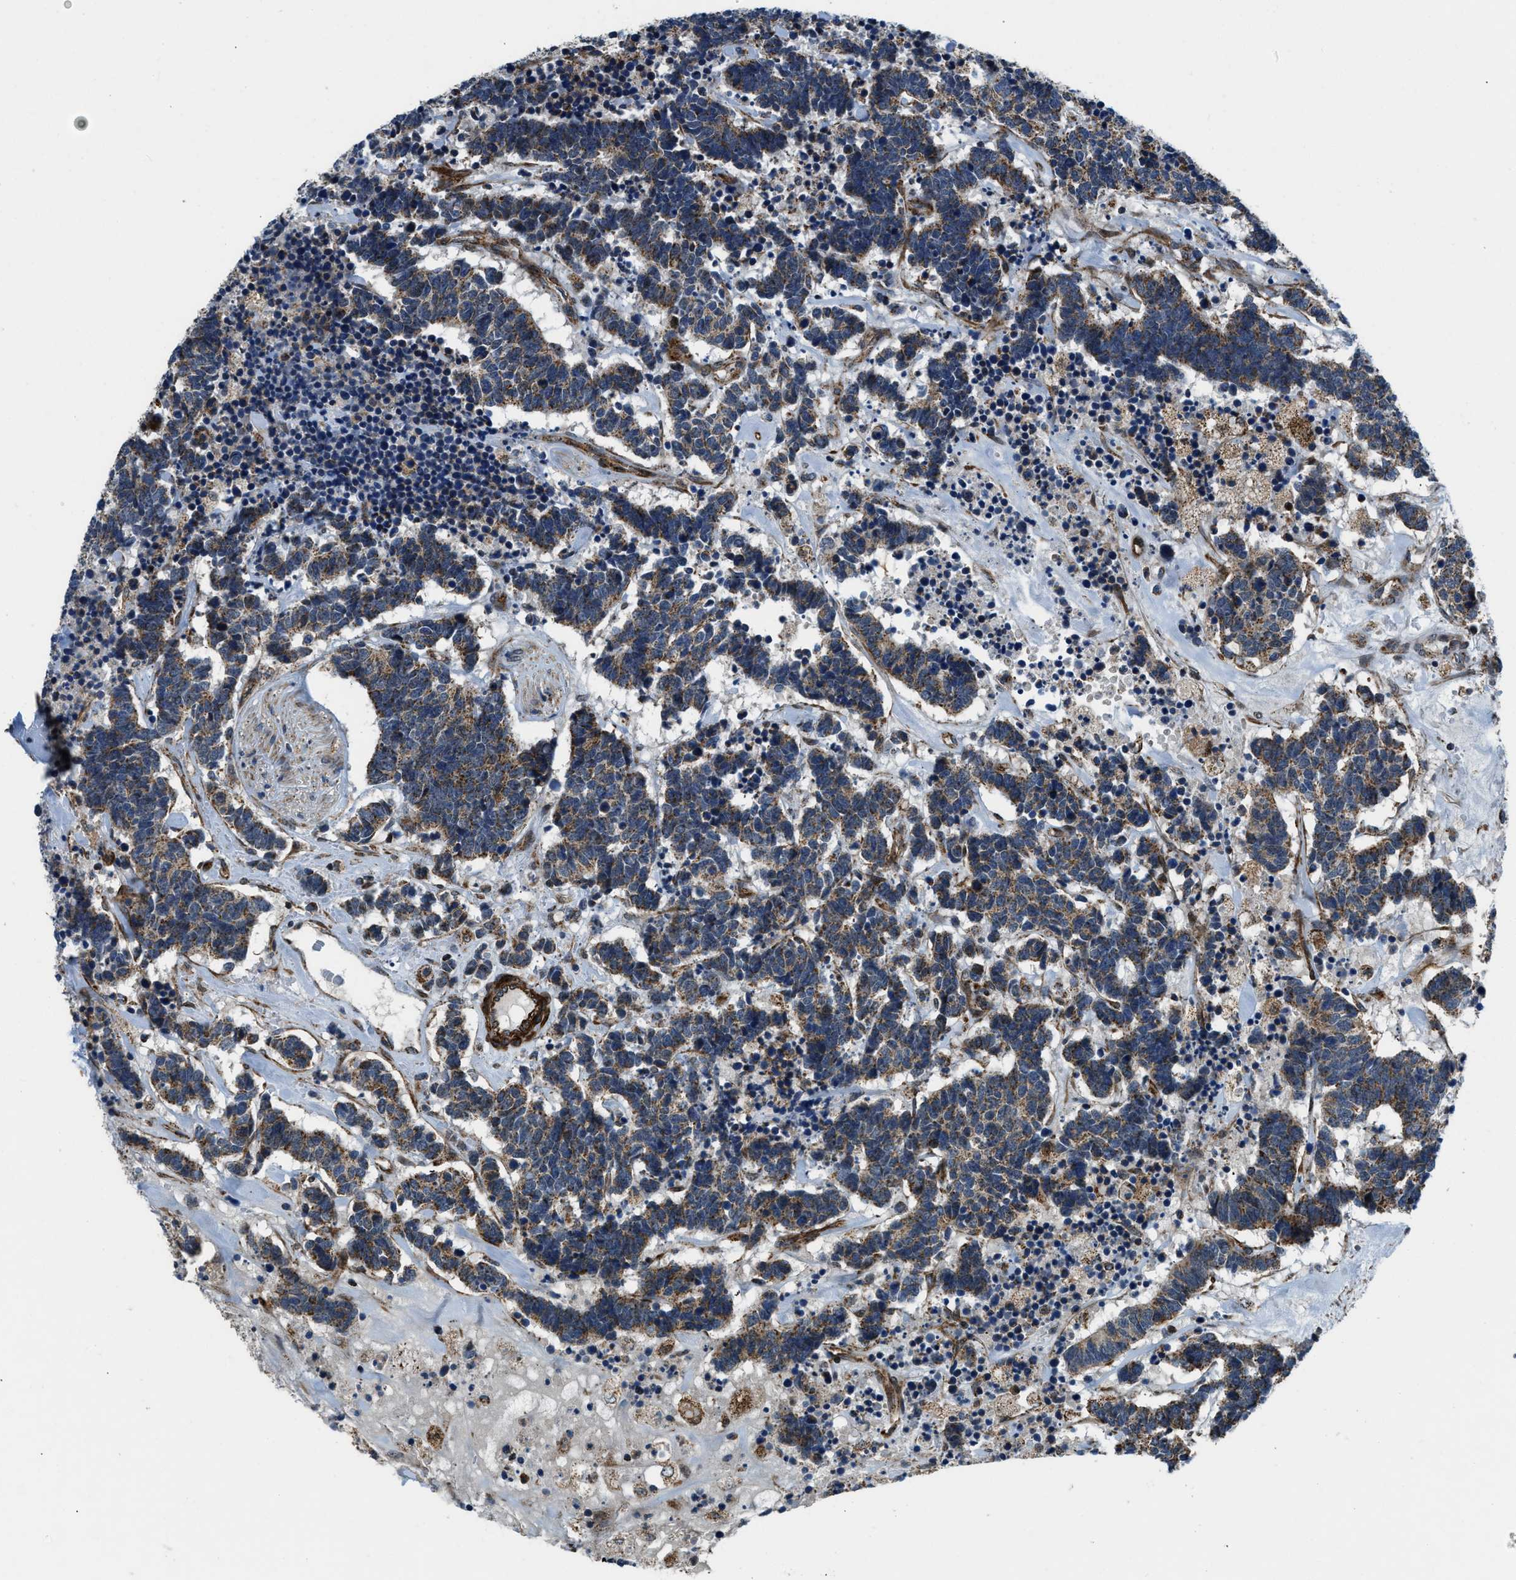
{"staining": {"intensity": "moderate", "quantity": ">75%", "location": "cytoplasmic/membranous"}, "tissue": "carcinoid", "cell_type": "Tumor cells", "image_type": "cancer", "snomed": [{"axis": "morphology", "description": "Carcinoma, NOS"}, {"axis": "morphology", "description": "Carcinoid, malignant, NOS"}, {"axis": "topography", "description": "Urinary bladder"}], "caption": "Immunohistochemical staining of carcinoid shows medium levels of moderate cytoplasmic/membranous protein staining in approximately >75% of tumor cells. (Stains: DAB (3,3'-diaminobenzidine) in brown, nuclei in blue, Microscopy: brightfield microscopy at high magnification).", "gene": "GSDME", "patient": {"sex": "male", "age": 57}}